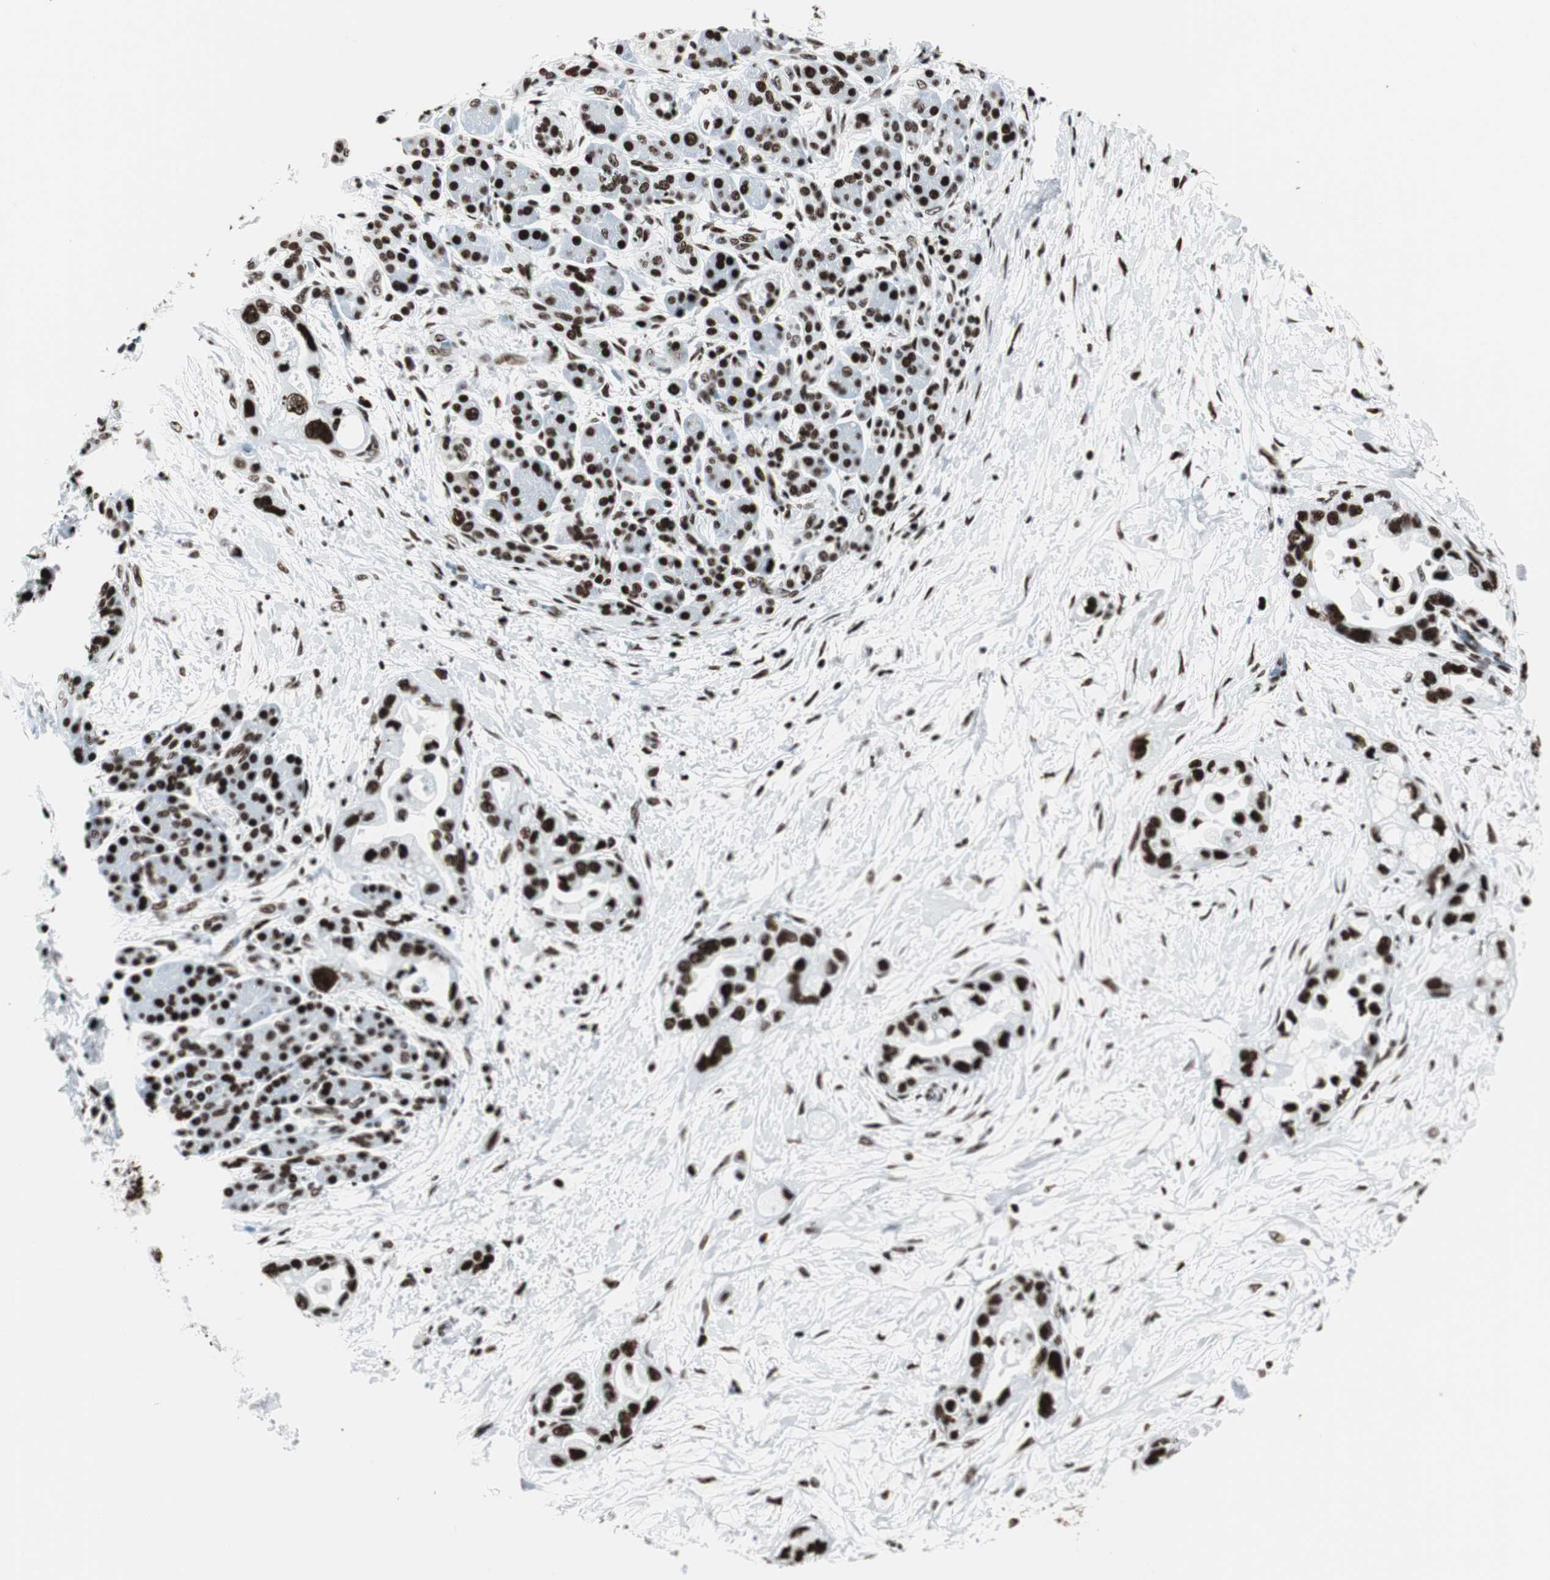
{"staining": {"intensity": "strong", "quantity": ">75%", "location": "nuclear"}, "tissue": "pancreatic cancer", "cell_type": "Tumor cells", "image_type": "cancer", "snomed": [{"axis": "morphology", "description": "Adenocarcinoma, NOS"}, {"axis": "topography", "description": "Pancreas"}], "caption": "Human pancreatic cancer (adenocarcinoma) stained with a protein marker reveals strong staining in tumor cells.", "gene": "NCL", "patient": {"sex": "female", "age": 77}}